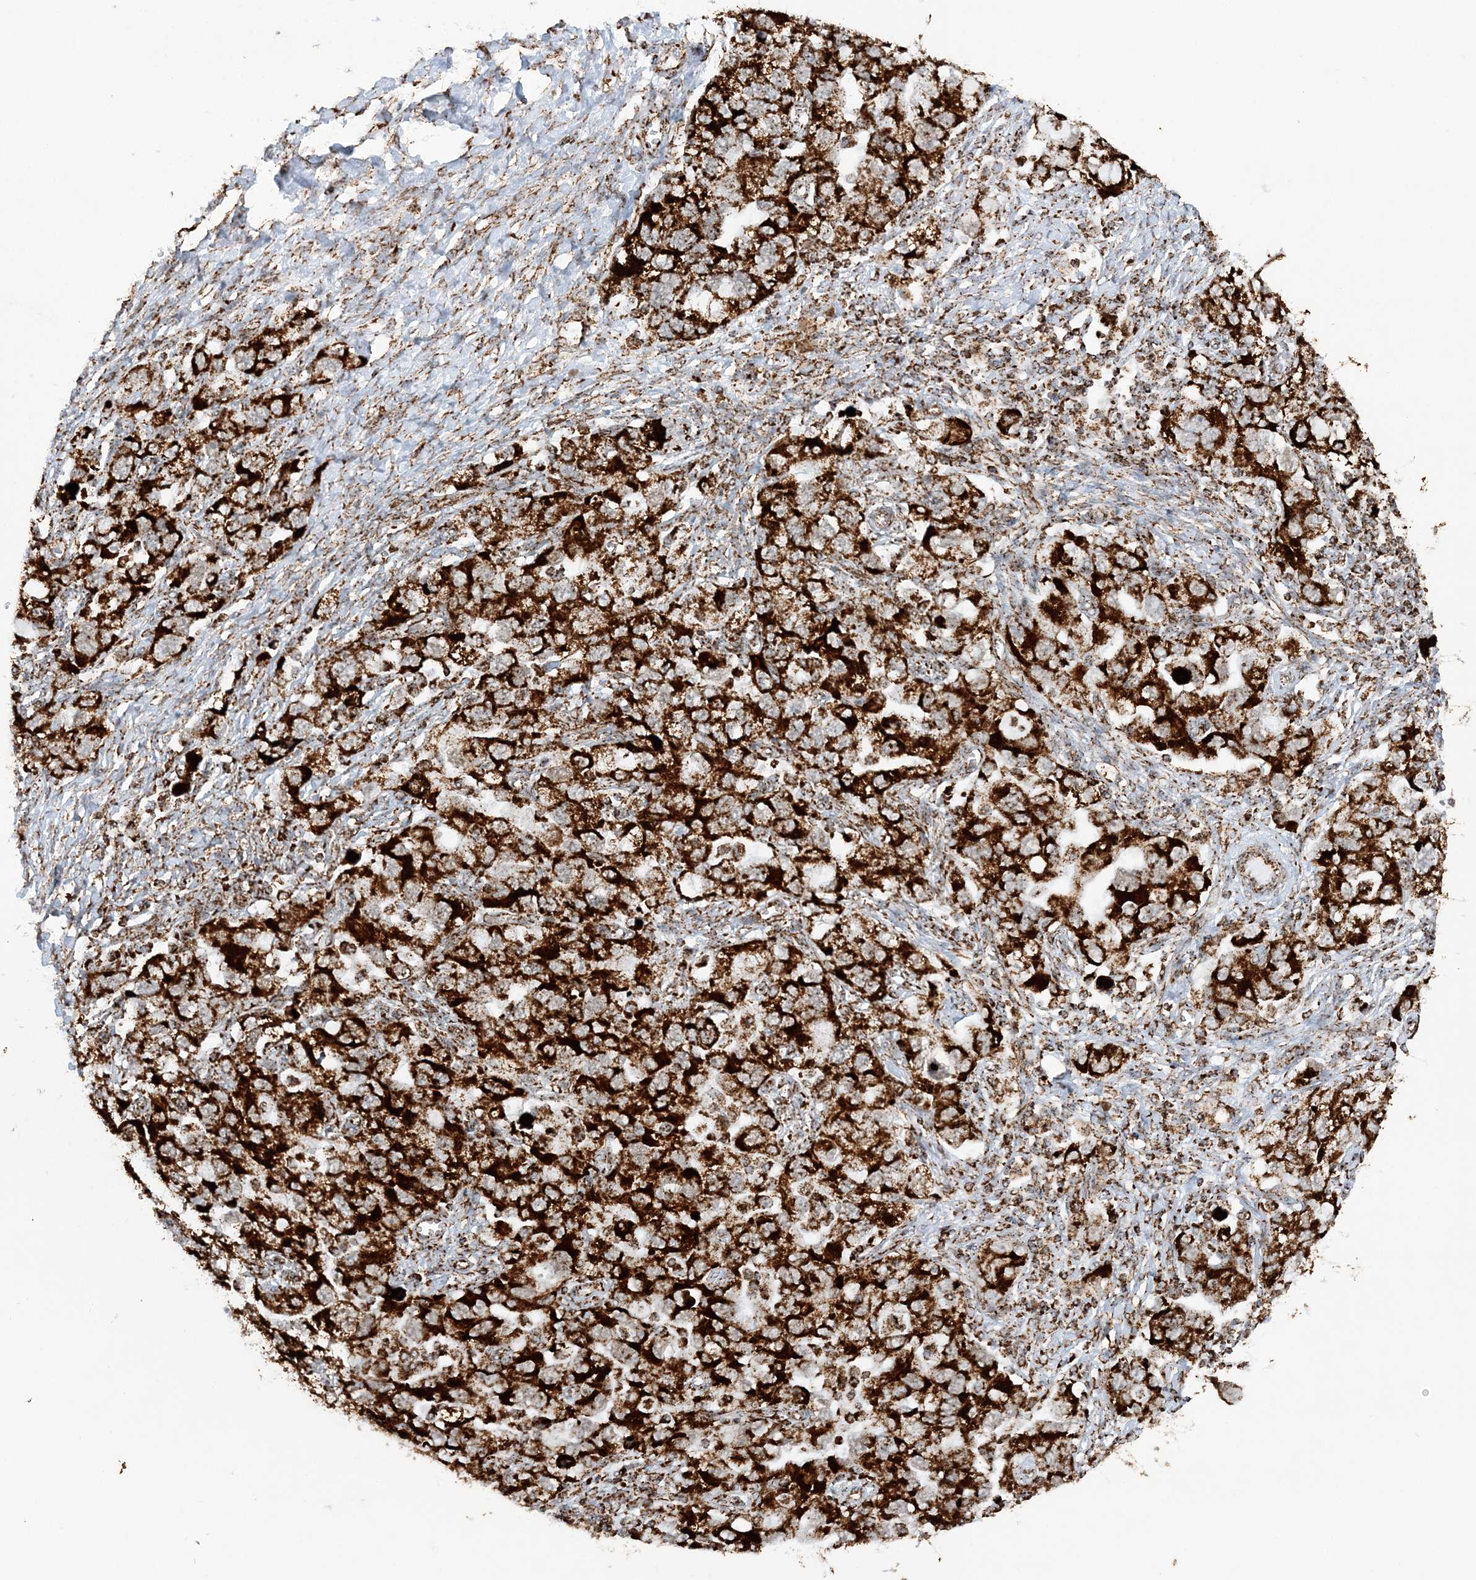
{"staining": {"intensity": "strong", "quantity": ">75%", "location": "cytoplasmic/membranous"}, "tissue": "ovarian cancer", "cell_type": "Tumor cells", "image_type": "cancer", "snomed": [{"axis": "morphology", "description": "Carcinoma, NOS"}, {"axis": "morphology", "description": "Cystadenocarcinoma, serous, NOS"}, {"axis": "topography", "description": "Ovary"}], "caption": "Ovarian cancer (serous cystadenocarcinoma) stained with IHC exhibits strong cytoplasmic/membranous staining in about >75% of tumor cells. Ihc stains the protein of interest in brown and the nuclei are stained blue.", "gene": "CRY2", "patient": {"sex": "female", "age": 69}}